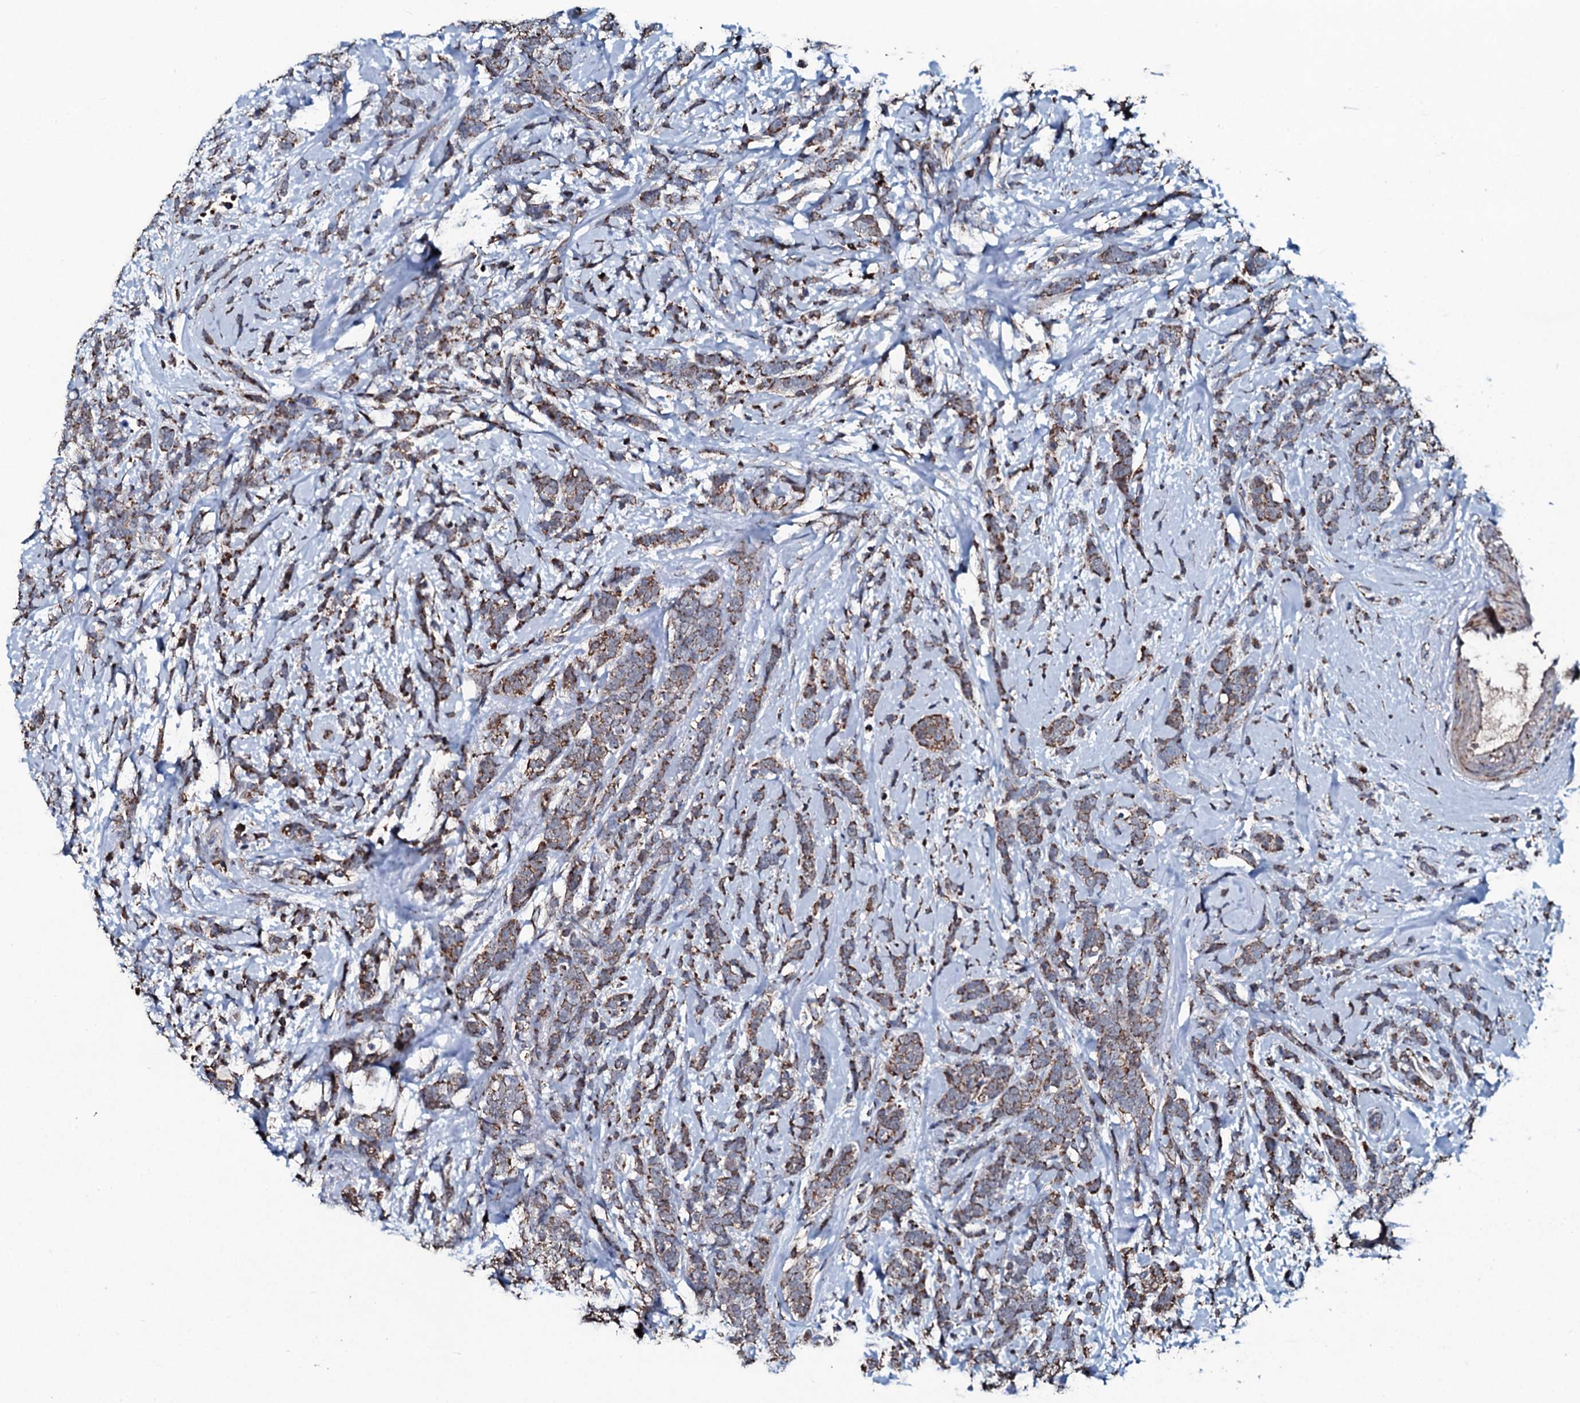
{"staining": {"intensity": "weak", "quantity": ">75%", "location": "cytoplasmic/membranous"}, "tissue": "breast cancer", "cell_type": "Tumor cells", "image_type": "cancer", "snomed": [{"axis": "morphology", "description": "Lobular carcinoma"}, {"axis": "topography", "description": "Breast"}], "caption": "Tumor cells show low levels of weak cytoplasmic/membranous expression in about >75% of cells in human breast cancer (lobular carcinoma). (IHC, brightfield microscopy, high magnification).", "gene": "DYNC2I2", "patient": {"sex": "female", "age": 58}}